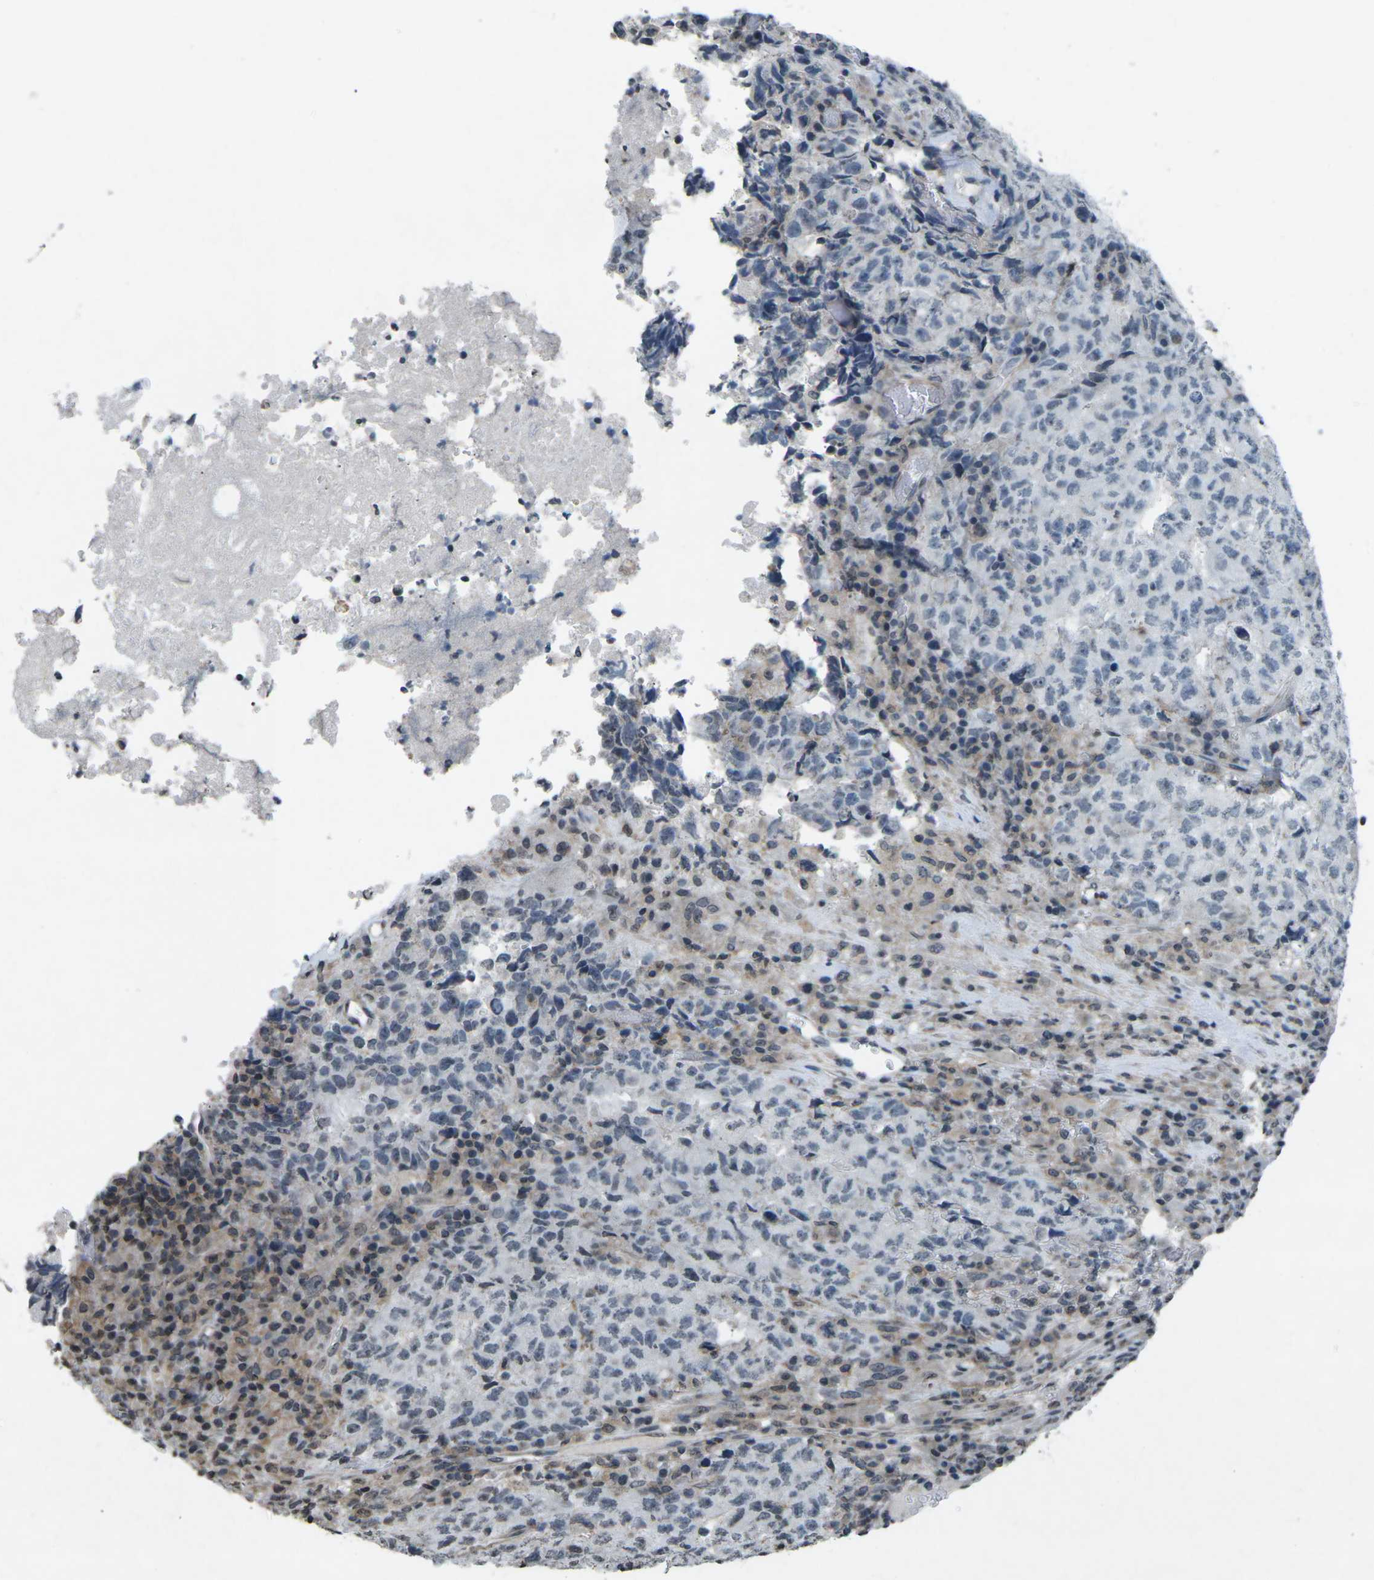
{"staining": {"intensity": "negative", "quantity": "none", "location": "none"}, "tissue": "testis cancer", "cell_type": "Tumor cells", "image_type": "cancer", "snomed": [{"axis": "morphology", "description": "Necrosis, NOS"}, {"axis": "morphology", "description": "Carcinoma, Embryonal, NOS"}, {"axis": "topography", "description": "Testis"}], "caption": "An image of embryonal carcinoma (testis) stained for a protein reveals no brown staining in tumor cells. Nuclei are stained in blue.", "gene": "TFR2", "patient": {"sex": "male", "age": 19}}